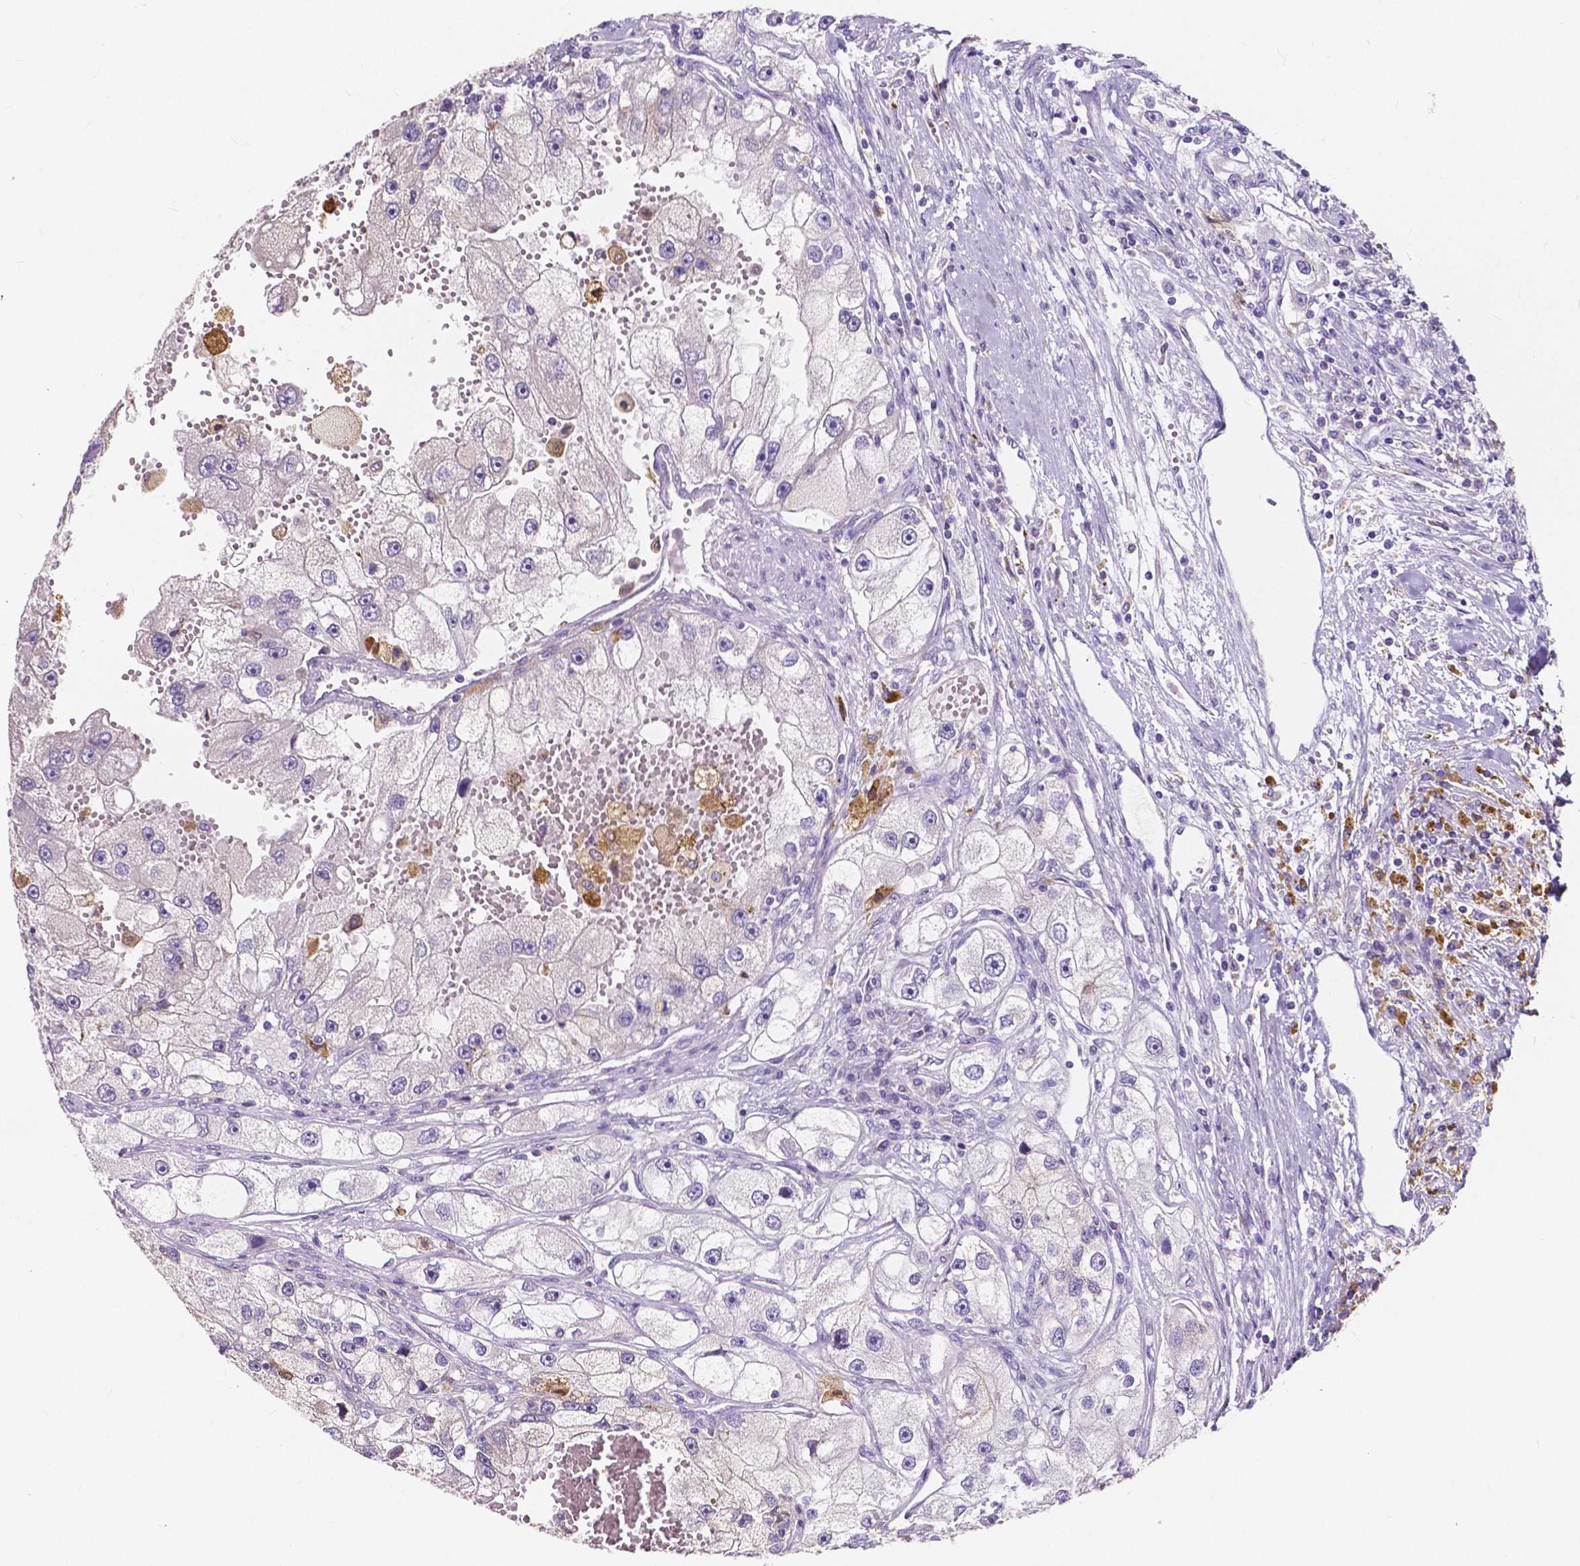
{"staining": {"intensity": "negative", "quantity": "none", "location": "none"}, "tissue": "renal cancer", "cell_type": "Tumor cells", "image_type": "cancer", "snomed": [{"axis": "morphology", "description": "Adenocarcinoma, NOS"}, {"axis": "topography", "description": "Kidney"}], "caption": "Immunohistochemical staining of human renal cancer demonstrates no significant staining in tumor cells.", "gene": "ACP5", "patient": {"sex": "male", "age": 63}}